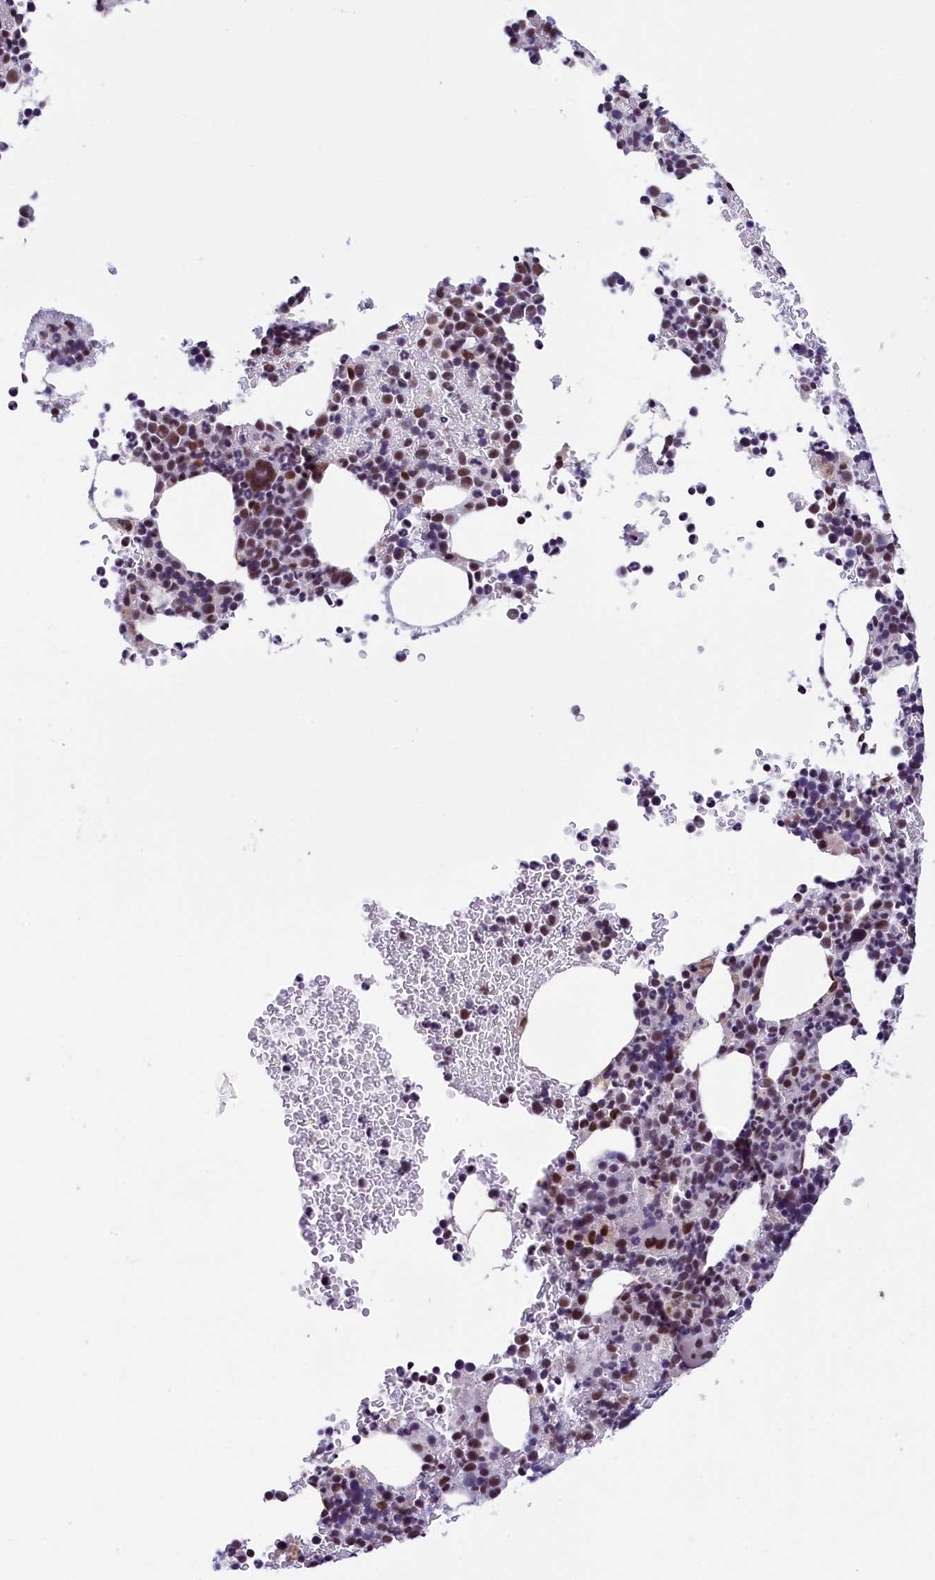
{"staining": {"intensity": "moderate", "quantity": "25%-75%", "location": "nuclear"}, "tissue": "bone marrow", "cell_type": "Hematopoietic cells", "image_type": "normal", "snomed": [{"axis": "morphology", "description": "Normal tissue, NOS"}, {"axis": "topography", "description": "Bone marrow"}], "caption": "Immunohistochemical staining of benign bone marrow demonstrates moderate nuclear protein positivity in approximately 25%-75% of hematopoietic cells.", "gene": "ZC3H4", "patient": {"sex": "female", "age": 82}}